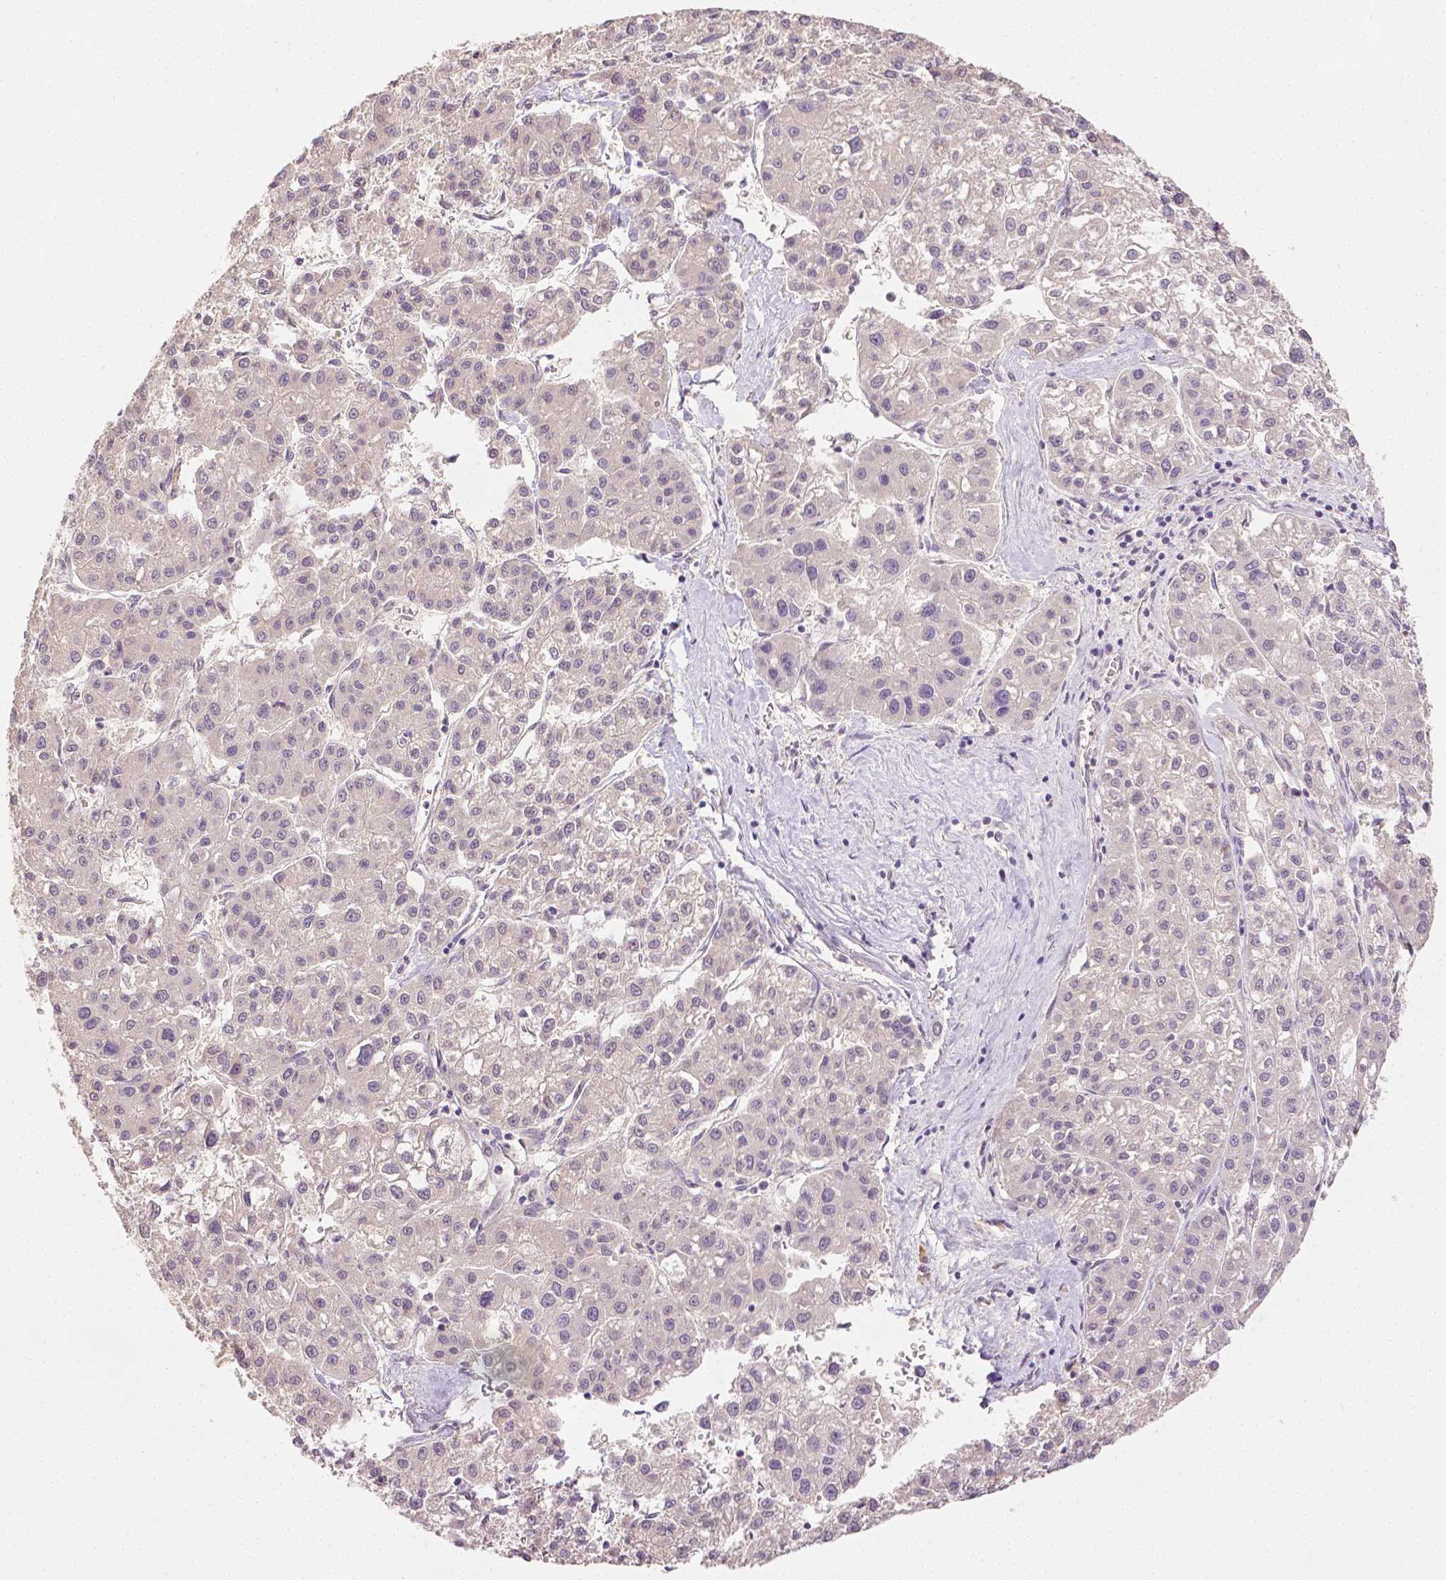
{"staining": {"intensity": "negative", "quantity": "none", "location": "none"}, "tissue": "liver cancer", "cell_type": "Tumor cells", "image_type": "cancer", "snomed": [{"axis": "morphology", "description": "Carcinoma, Hepatocellular, NOS"}, {"axis": "topography", "description": "Liver"}], "caption": "Tumor cells are negative for brown protein staining in liver cancer (hepatocellular carcinoma). (Brightfield microscopy of DAB immunohistochemistry at high magnification).", "gene": "TGM1", "patient": {"sex": "male", "age": 73}}